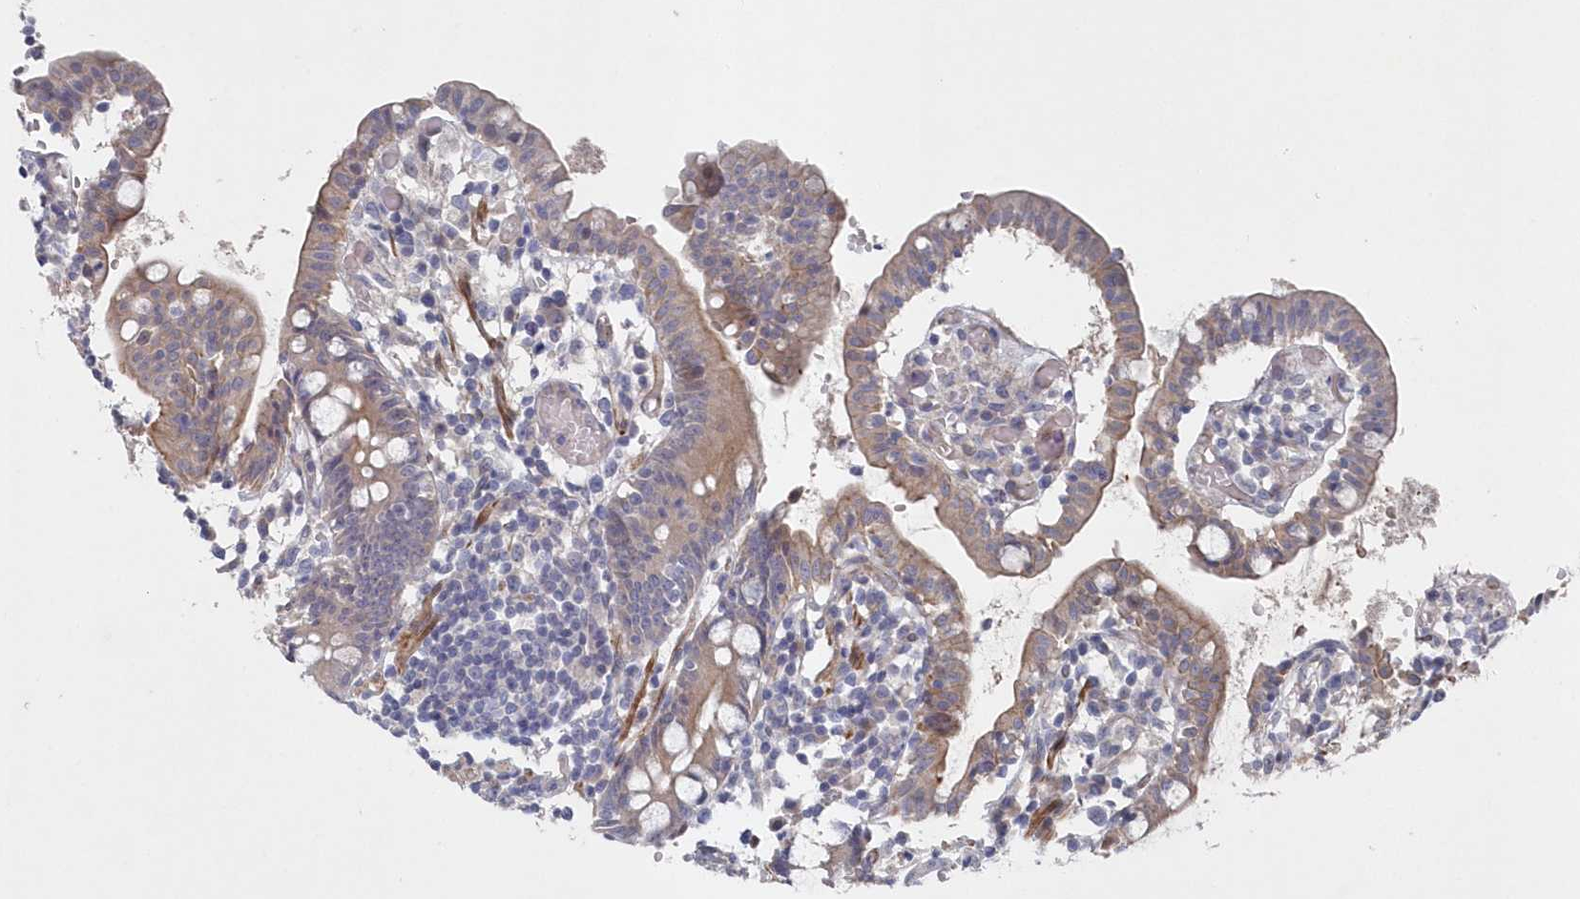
{"staining": {"intensity": "weak", "quantity": "<25%", "location": "cytoplasmic/membranous"}, "tissue": "small intestine", "cell_type": "Glandular cells", "image_type": "normal", "snomed": [{"axis": "morphology", "description": "Normal tissue, NOS"}, {"axis": "morphology", "description": "Cystadenocarcinoma, serous, Metastatic site"}, {"axis": "topography", "description": "Small intestine"}], "caption": "DAB immunohistochemical staining of normal small intestine displays no significant positivity in glandular cells.", "gene": "KIAA1586", "patient": {"sex": "female", "age": 61}}